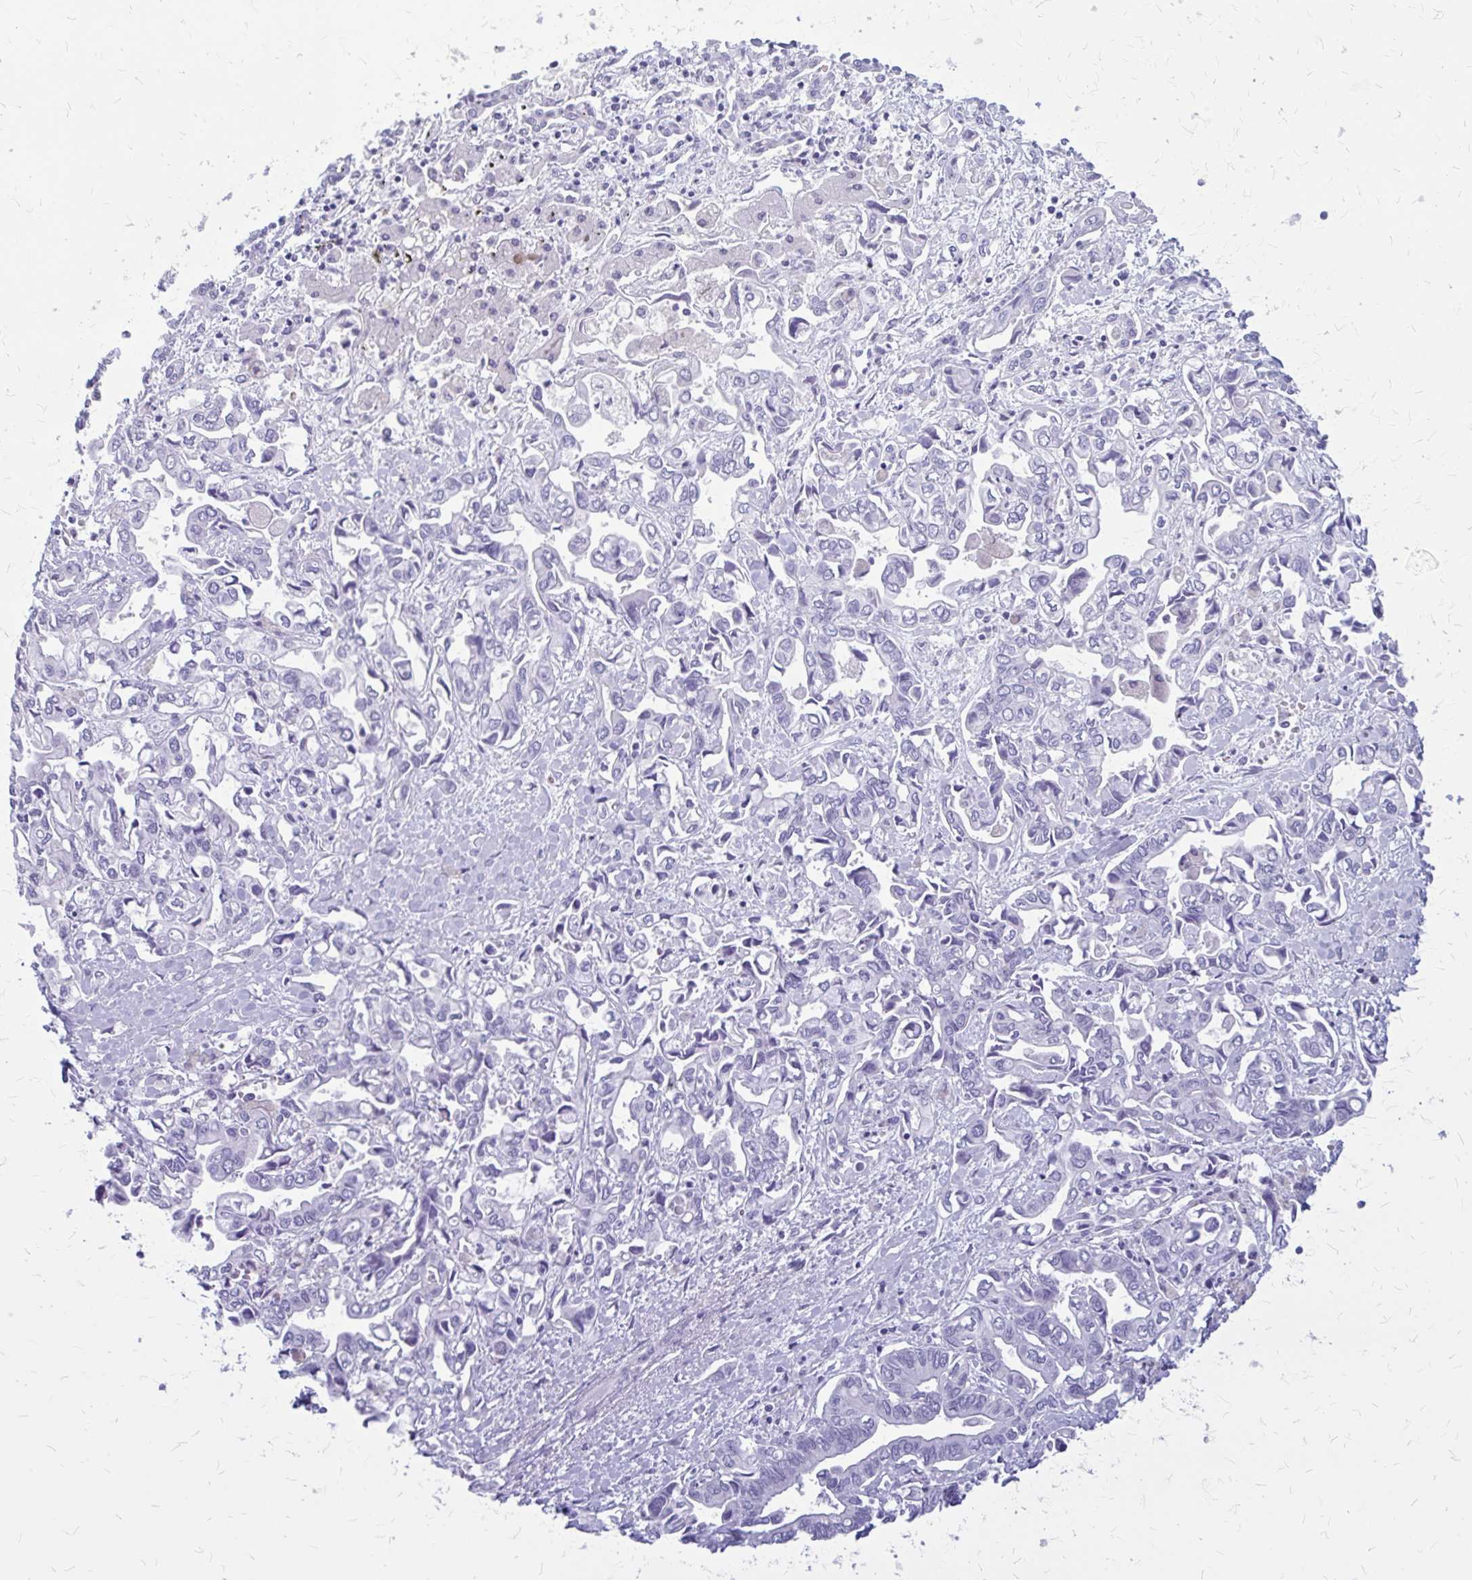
{"staining": {"intensity": "negative", "quantity": "none", "location": "none"}, "tissue": "liver cancer", "cell_type": "Tumor cells", "image_type": "cancer", "snomed": [{"axis": "morphology", "description": "Cholangiocarcinoma"}, {"axis": "topography", "description": "Liver"}], "caption": "Histopathology image shows no significant protein positivity in tumor cells of liver cancer (cholangiocarcinoma).", "gene": "KLHDC7A", "patient": {"sex": "female", "age": 64}}